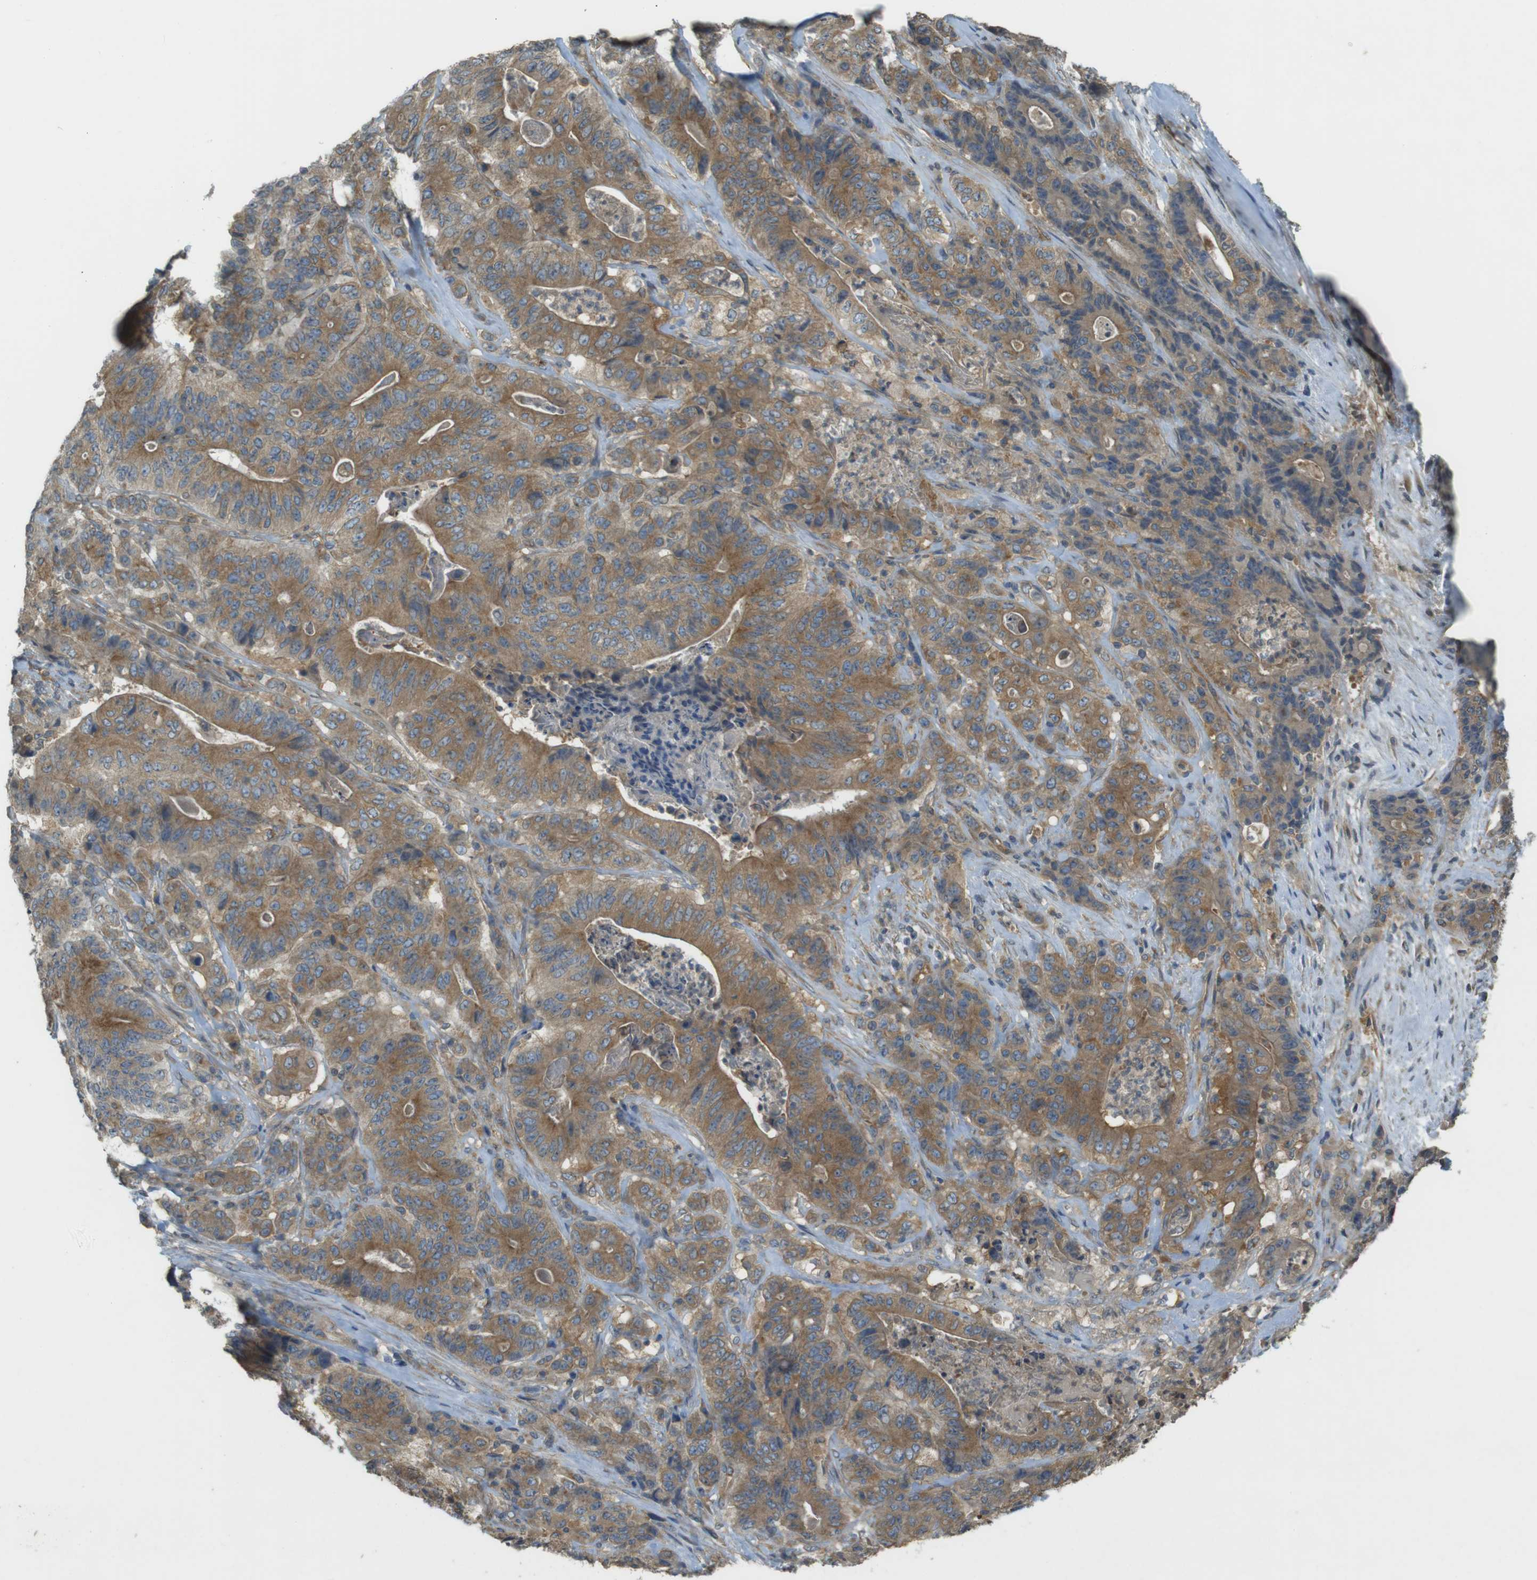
{"staining": {"intensity": "moderate", "quantity": ">75%", "location": "cytoplasmic/membranous"}, "tissue": "stomach cancer", "cell_type": "Tumor cells", "image_type": "cancer", "snomed": [{"axis": "morphology", "description": "Adenocarcinoma, NOS"}, {"axis": "topography", "description": "Stomach"}], "caption": "Stomach adenocarcinoma stained with DAB (3,3'-diaminobenzidine) IHC exhibits medium levels of moderate cytoplasmic/membranous staining in about >75% of tumor cells. (Brightfield microscopy of DAB IHC at high magnification).", "gene": "KIF5B", "patient": {"sex": "female", "age": 73}}